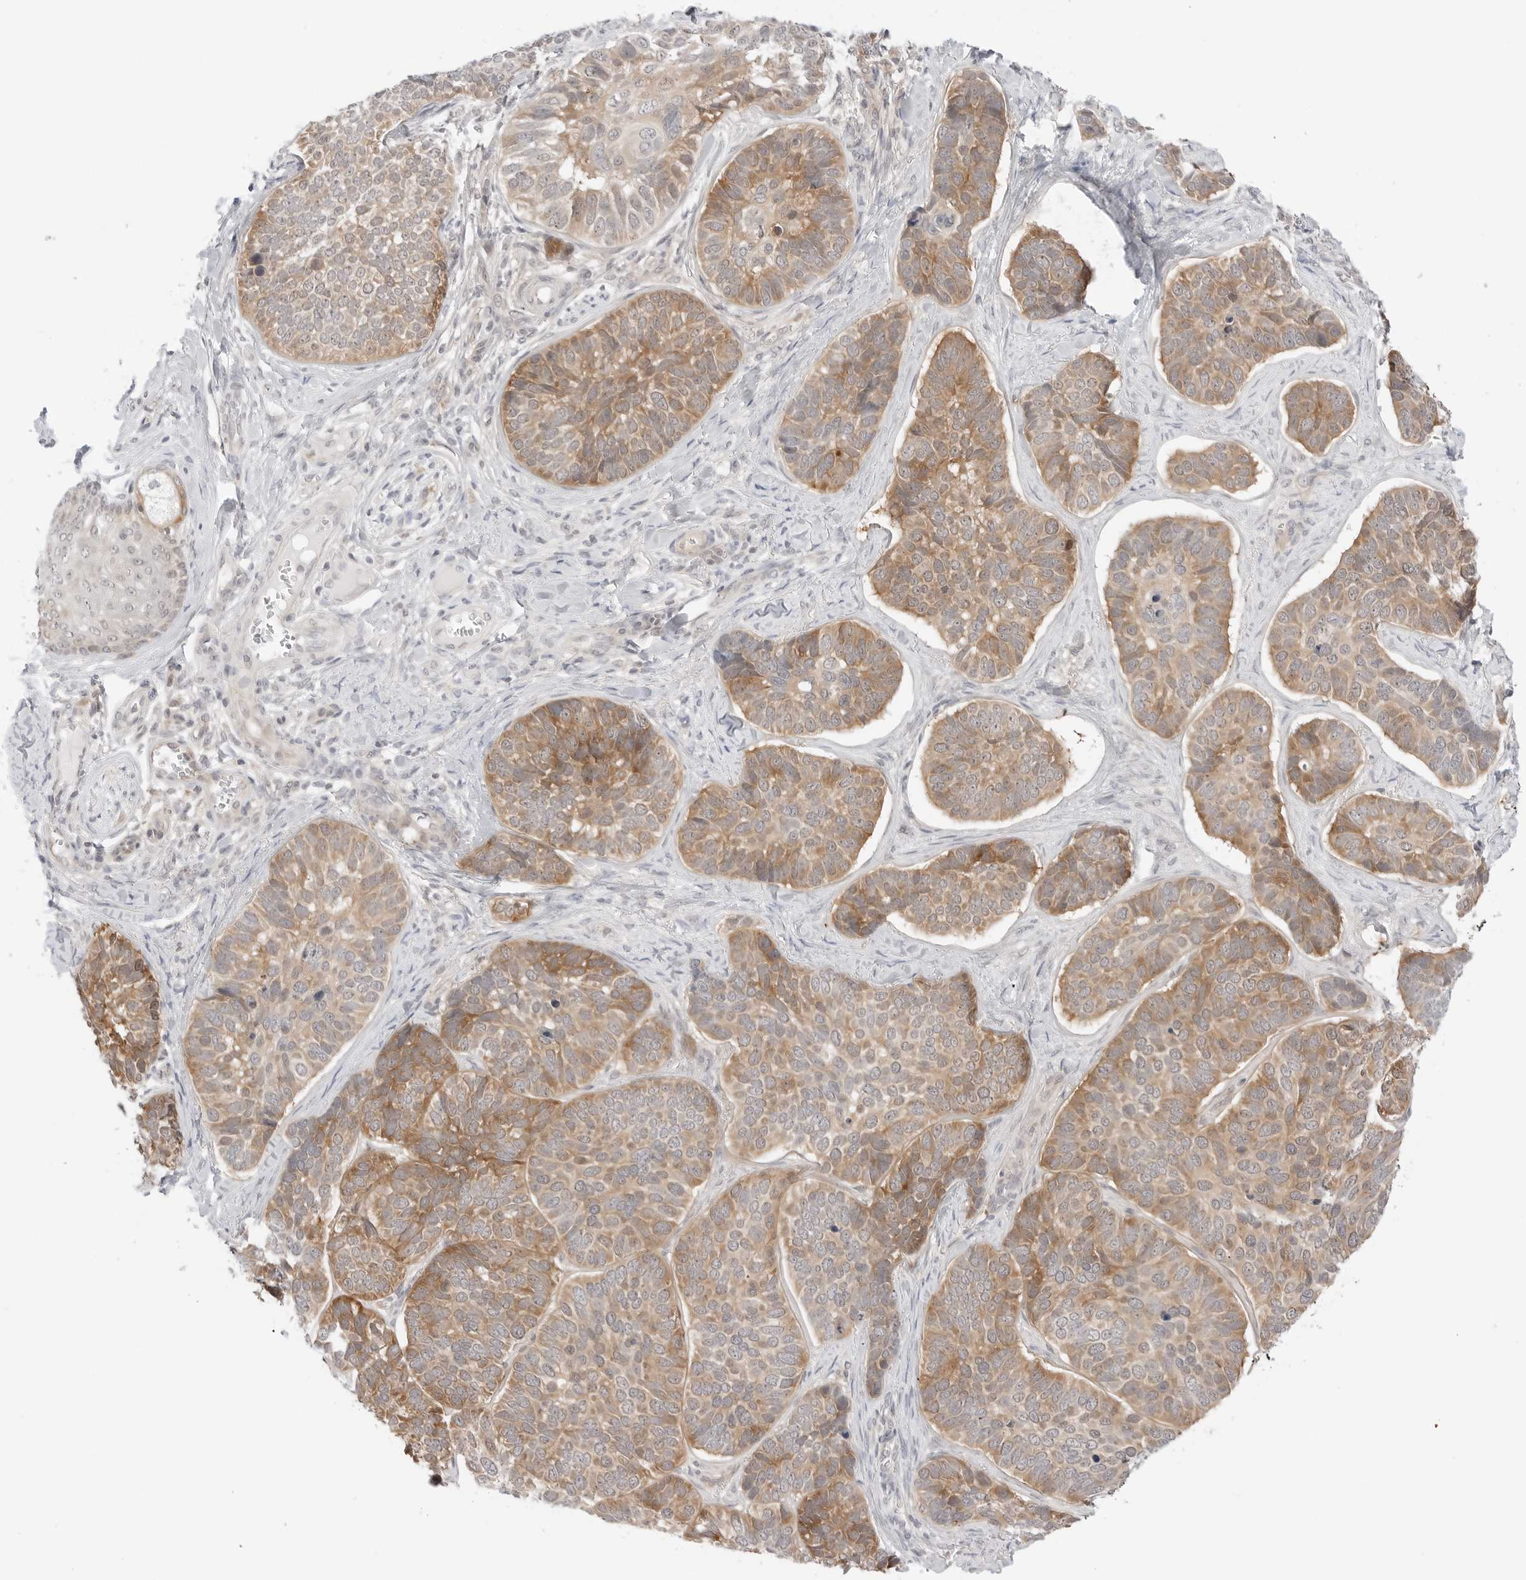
{"staining": {"intensity": "moderate", "quantity": "25%-75%", "location": "cytoplasmic/membranous"}, "tissue": "skin cancer", "cell_type": "Tumor cells", "image_type": "cancer", "snomed": [{"axis": "morphology", "description": "Basal cell carcinoma"}, {"axis": "topography", "description": "Skin"}], "caption": "Tumor cells demonstrate moderate cytoplasmic/membranous expression in about 25%-75% of cells in basal cell carcinoma (skin).", "gene": "NUDC", "patient": {"sex": "male", "age": 62}}